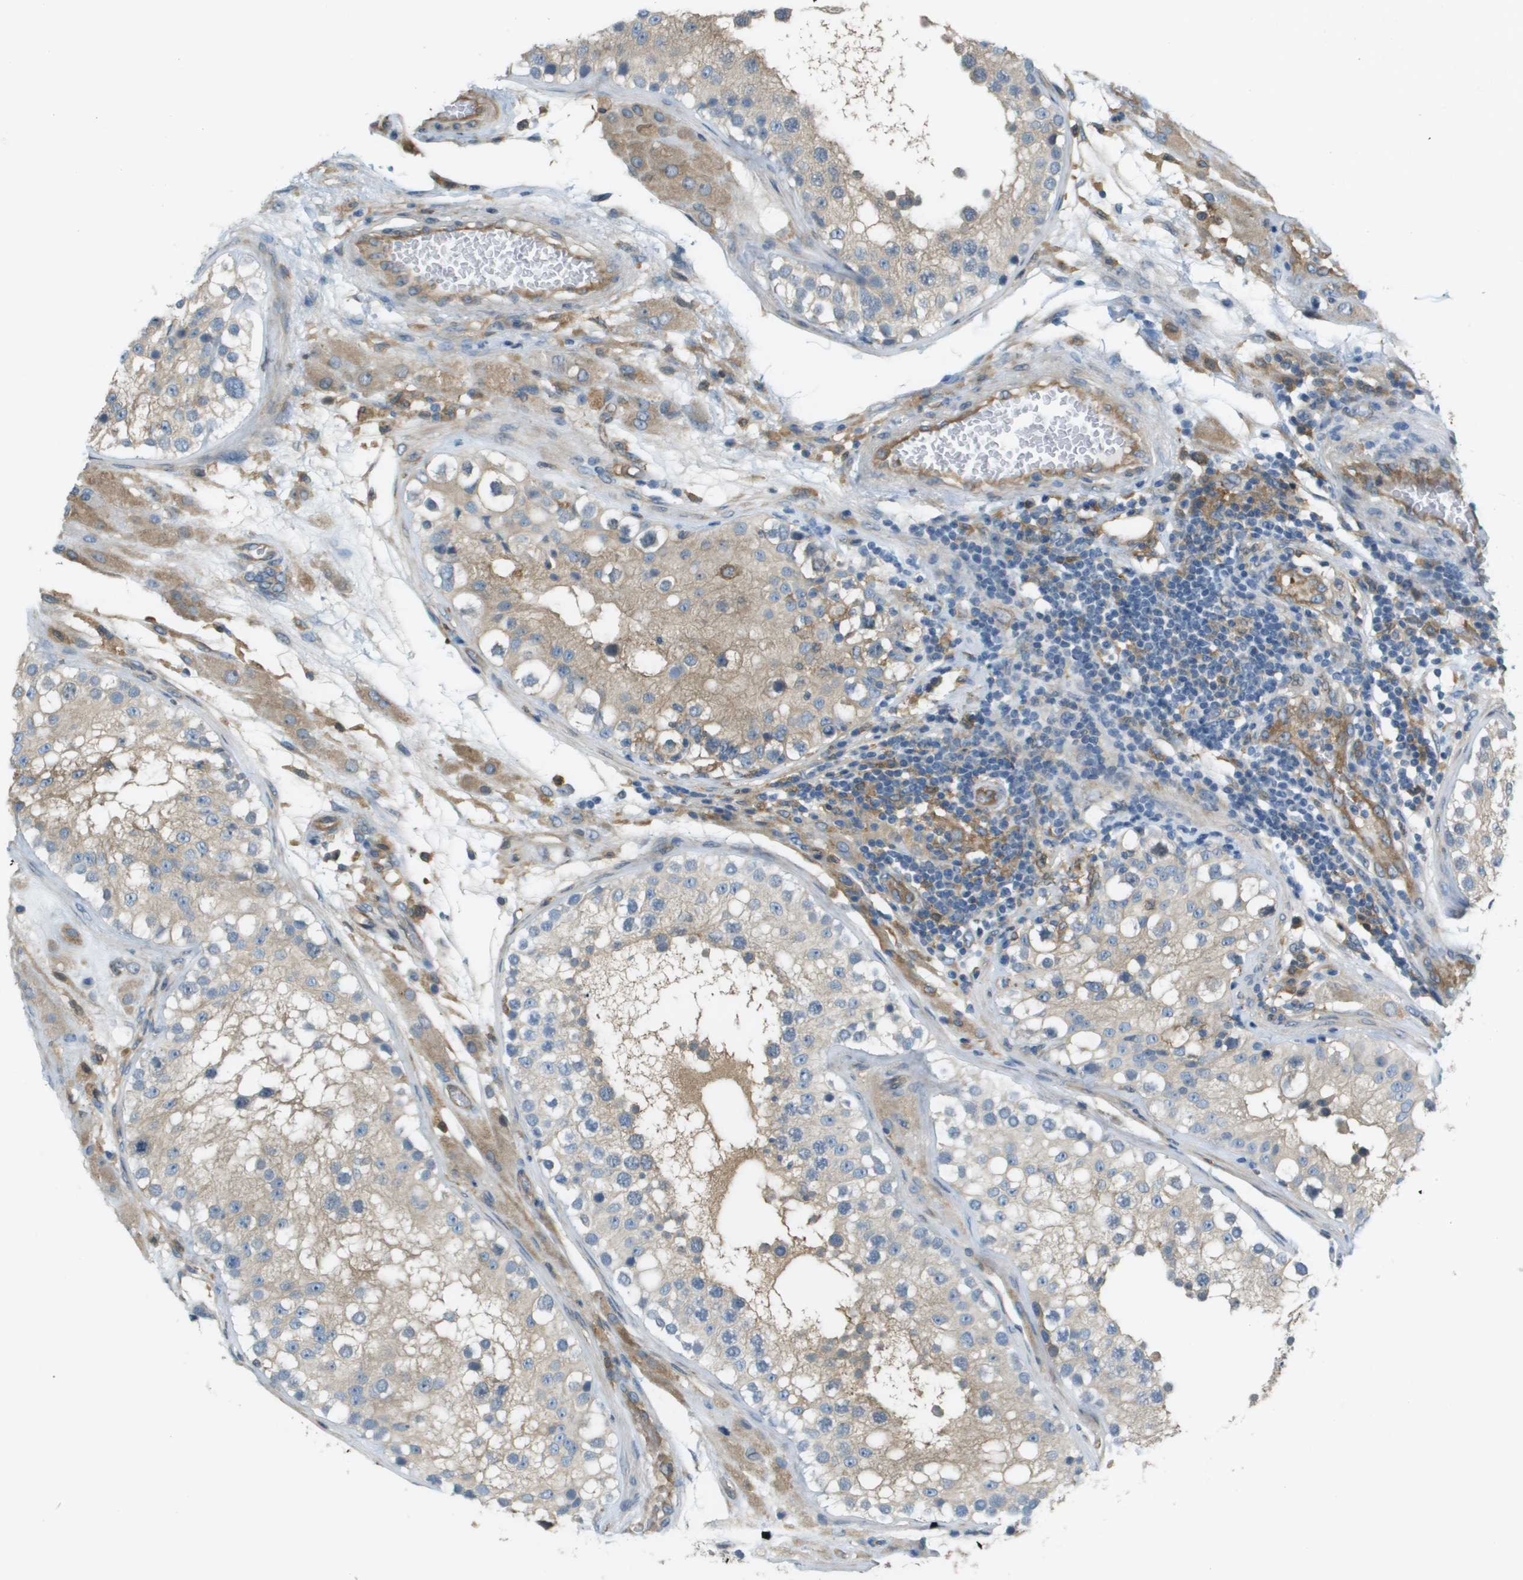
{"staining": {"intensity": "weak", "quantity": ">75%", "location": "cytoplasmic/membranous"}, "tissue": "testis", "cell_type": "Cells in seminiferous ducts", "image_type": "normal", "snomed": [{"axis": "morphology", "description": "Normal tissue, NOS"}, {"axis": "topography", "description": "Testis"}], "caption": "Testis stained for a protein (brown) demonstrates weak cytoplasmic/membranous positive staining in approximately >75% of cells in seminiferous ducts.", "gene": "CORO1B", "patient": {"sex": "male", "age": 26}}